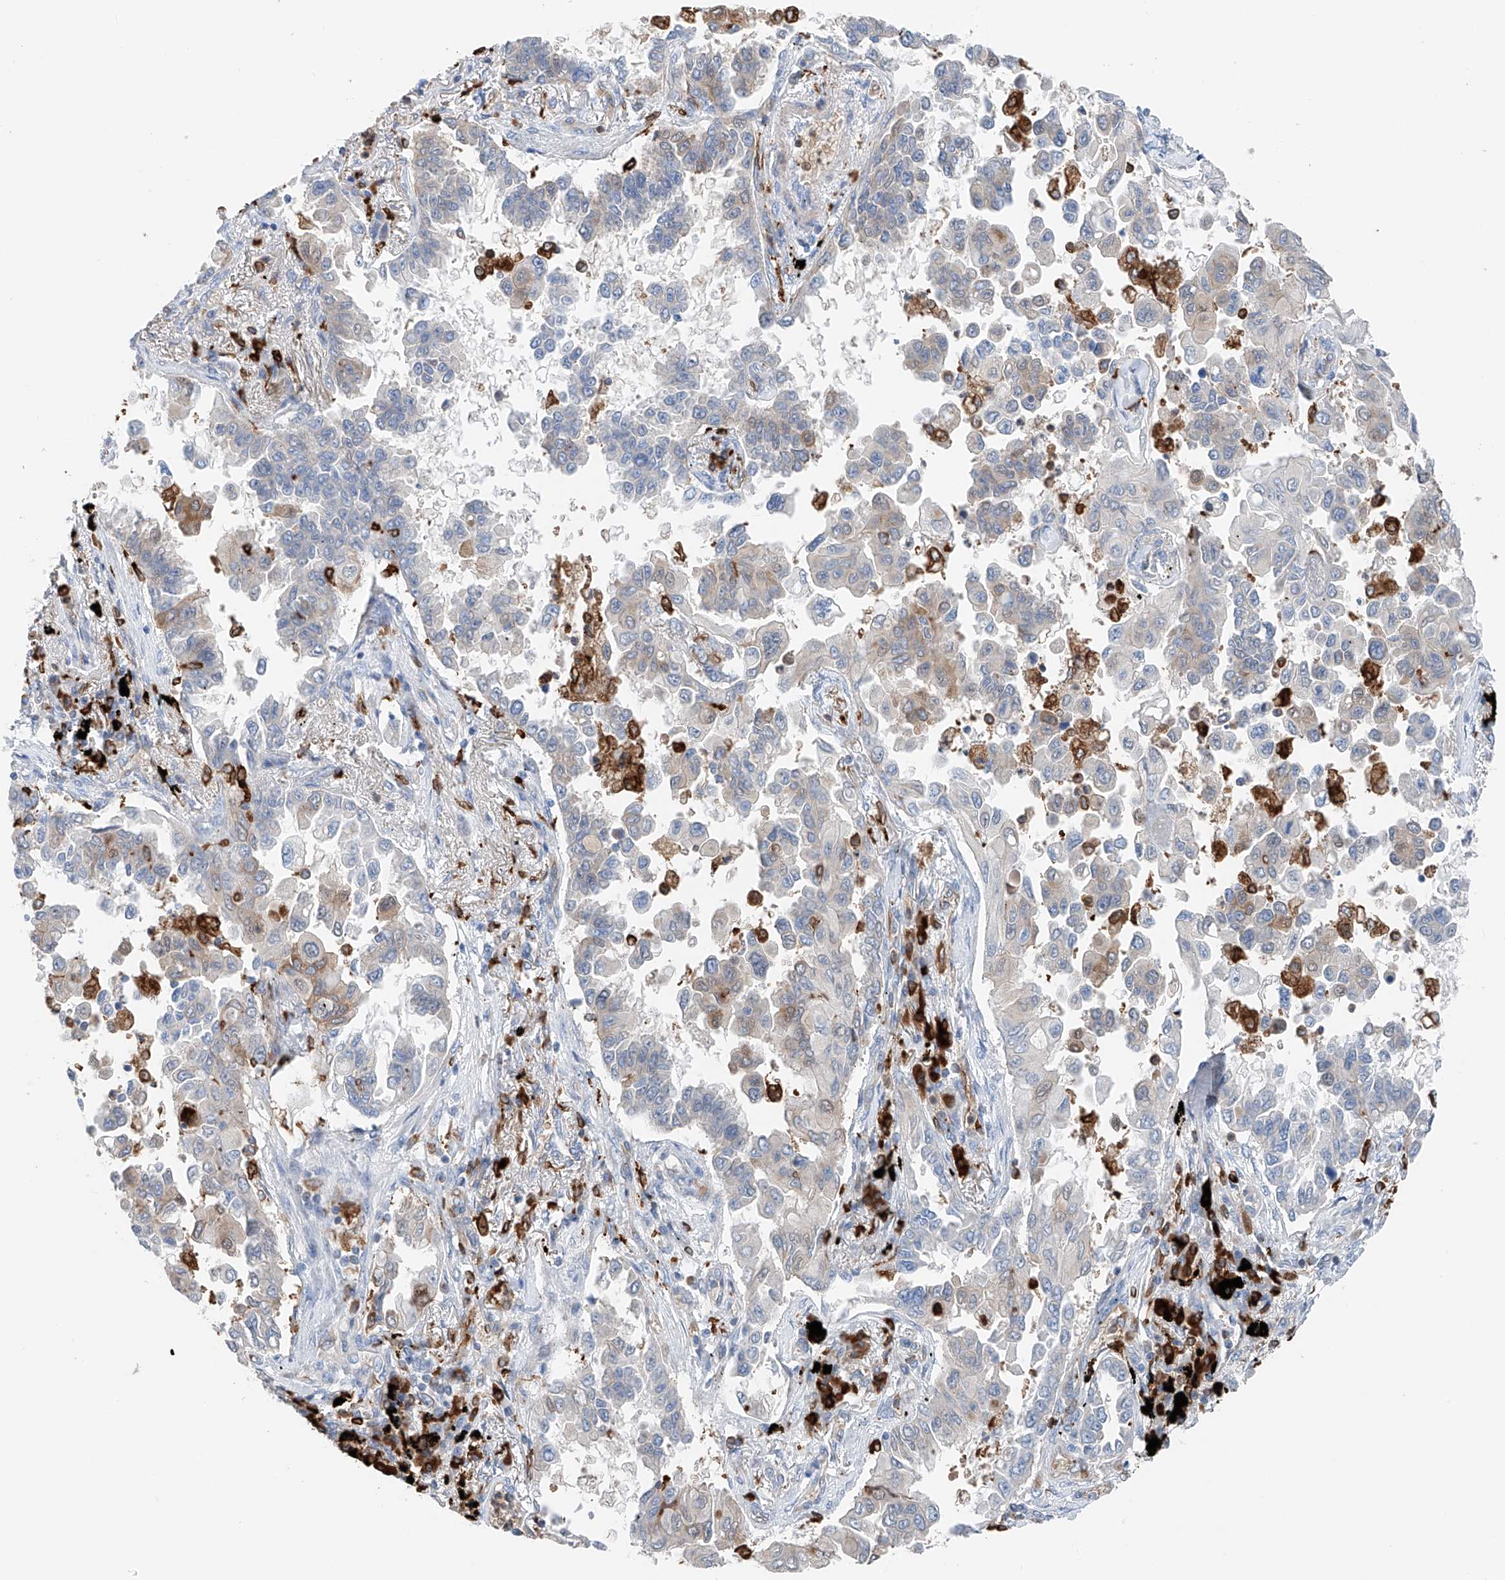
{"staining": {"intensity": "moderate", "quantity": "25%-75%", "location": "cytoplasmic/membranous"}, "tissue": "lung cancer", "cell_type": "Tumor cells", "image_type": "cancer", "snomed": [{"axis": "morphology", "description": "Adenocarcinoma, NOS"}, {"axis": "topography", "description": "Lung"}], "caption": "Immunohistochemistry of adenocarcinoma (lung) exhibits medium levels of moderate cytoplasmic/membranous staining in approximately 25%-75% of tumor cells.", "gene": "TBXAS1", "patient": {"sex": "female", "age": 67}}